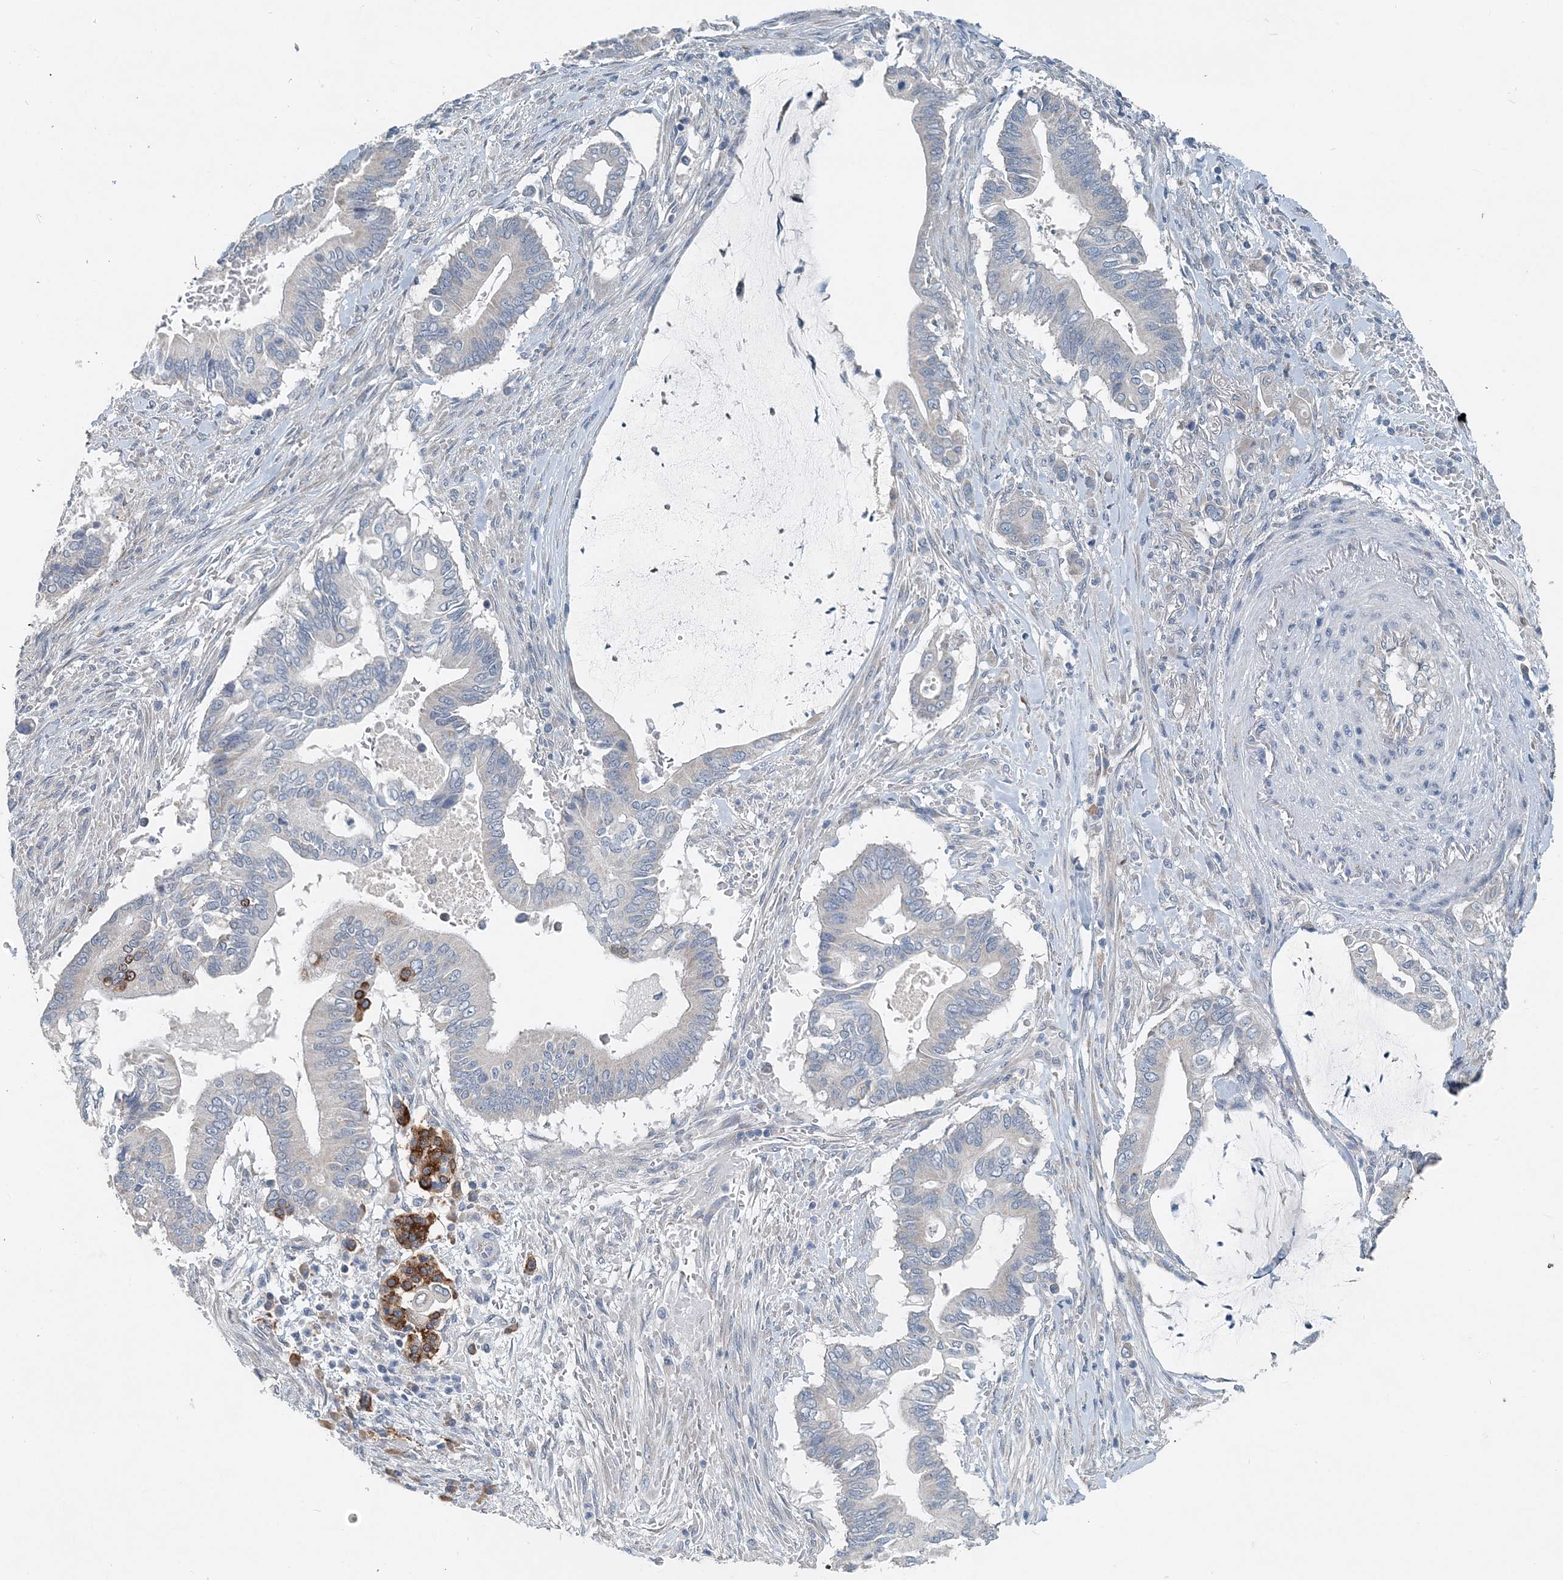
{"staining": {"intensity": "negative", "quantity": "none", "location": "none"}, "tissue": "pancreatic cancer", "cell_type": "Tumor cells", "image_type": "cancer", "snomed": [{"axis": "morphology", "description": "Adenocarcinoma, NOS"}, {"axis": "topography", "description": "Pancreas"}], "caption": "Human pancreatic cancer (adenocarcinoma) stained for a protein using IHC reveals no positivity in tumor cells.", "gene": "EEF1A2", "patient": {"sex": "male", "age": 68}}